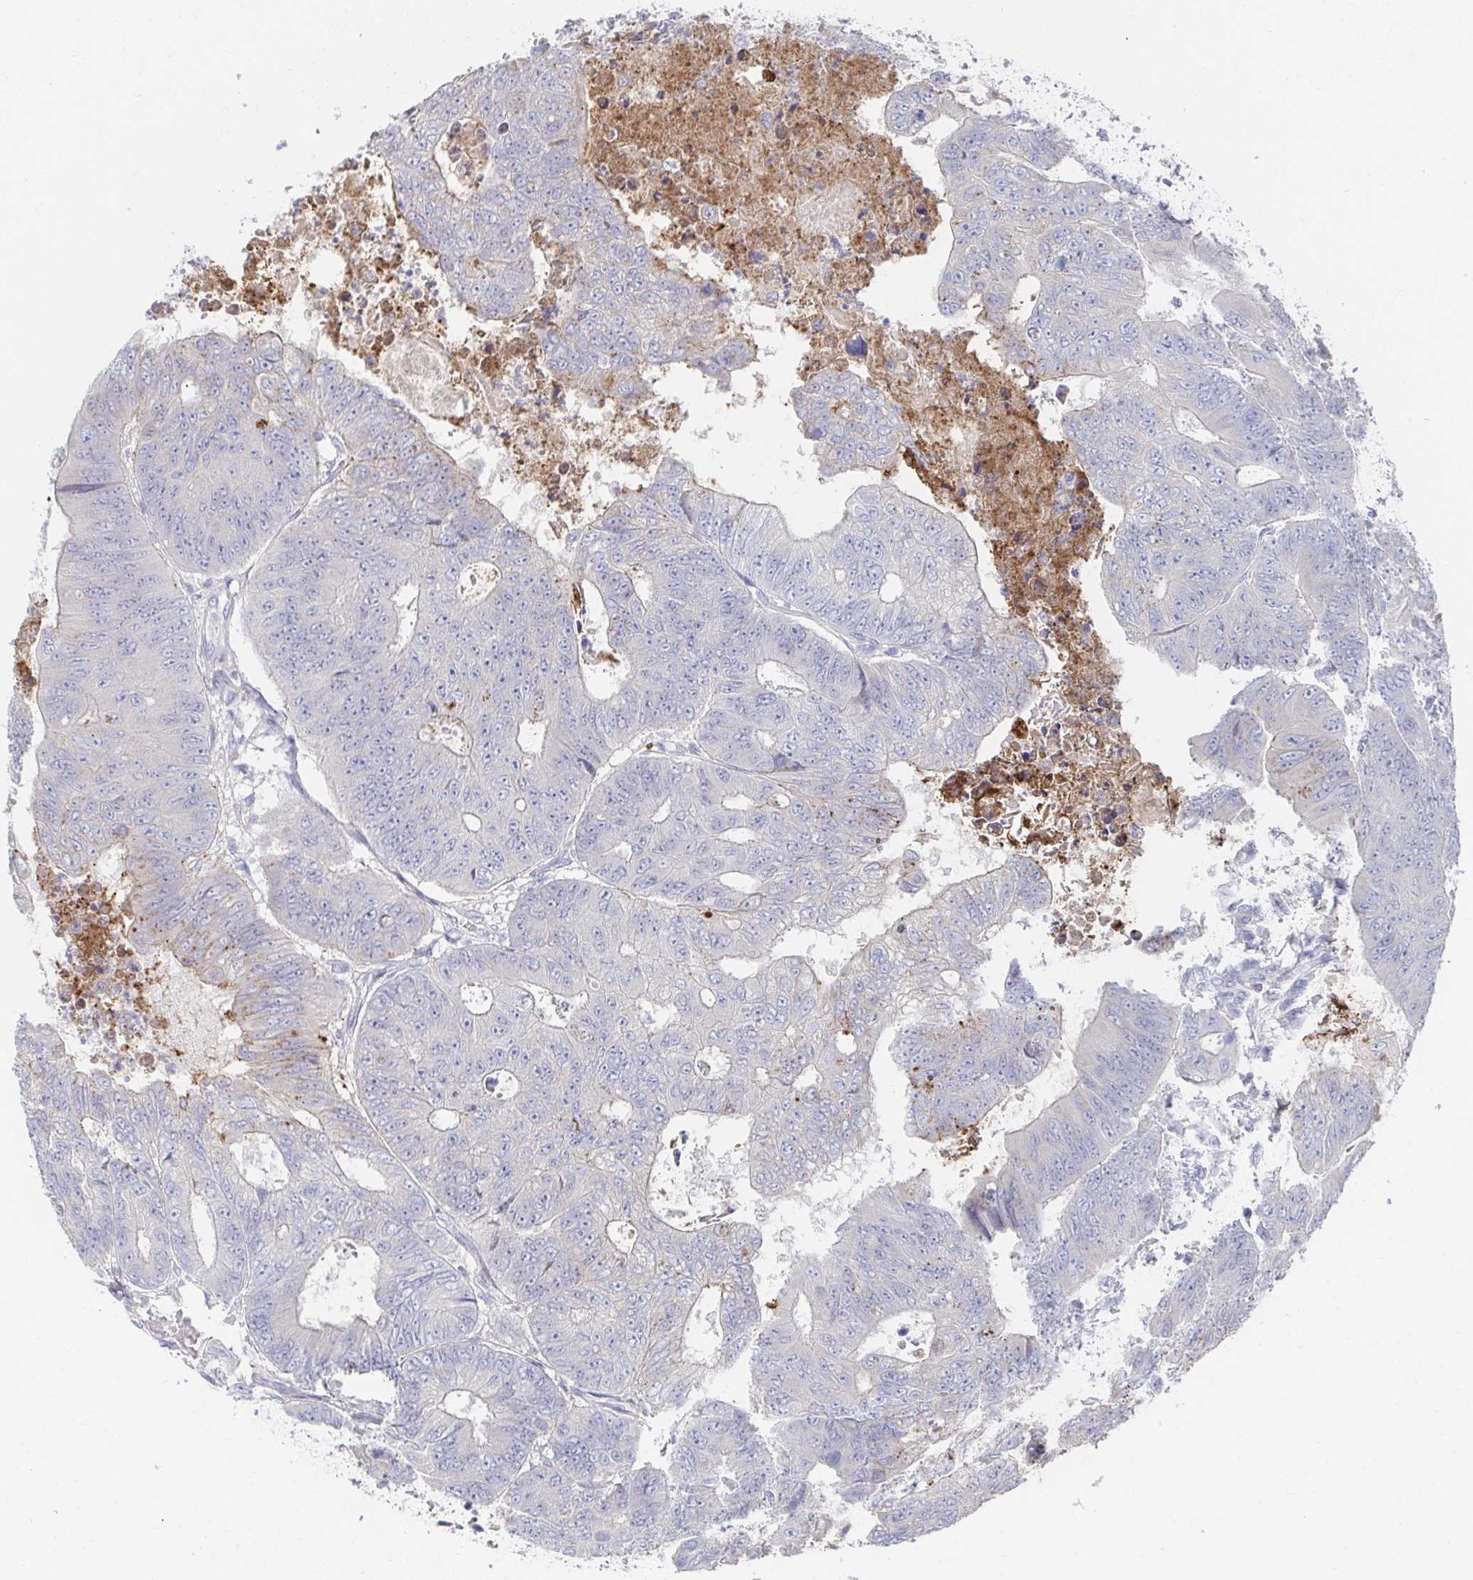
{"staining": {"intensity": "negative", "quantity": "none", "location": "none"}, "tissue": "colorectal cancer", "cell_type": "Tumor cells", "image_type": "cancer", "snomed": [{"axis": "morphology", "description": "Adenocarcinoma, NOS"}, {"axis": "topography", "description": "Colon"}], "caption": "This is an IHC micrograph of human colorectal cancer. There is no staining in tumor cells.", "gene": "KCNK5", "patient": {"sex": "female", "age": 48}}